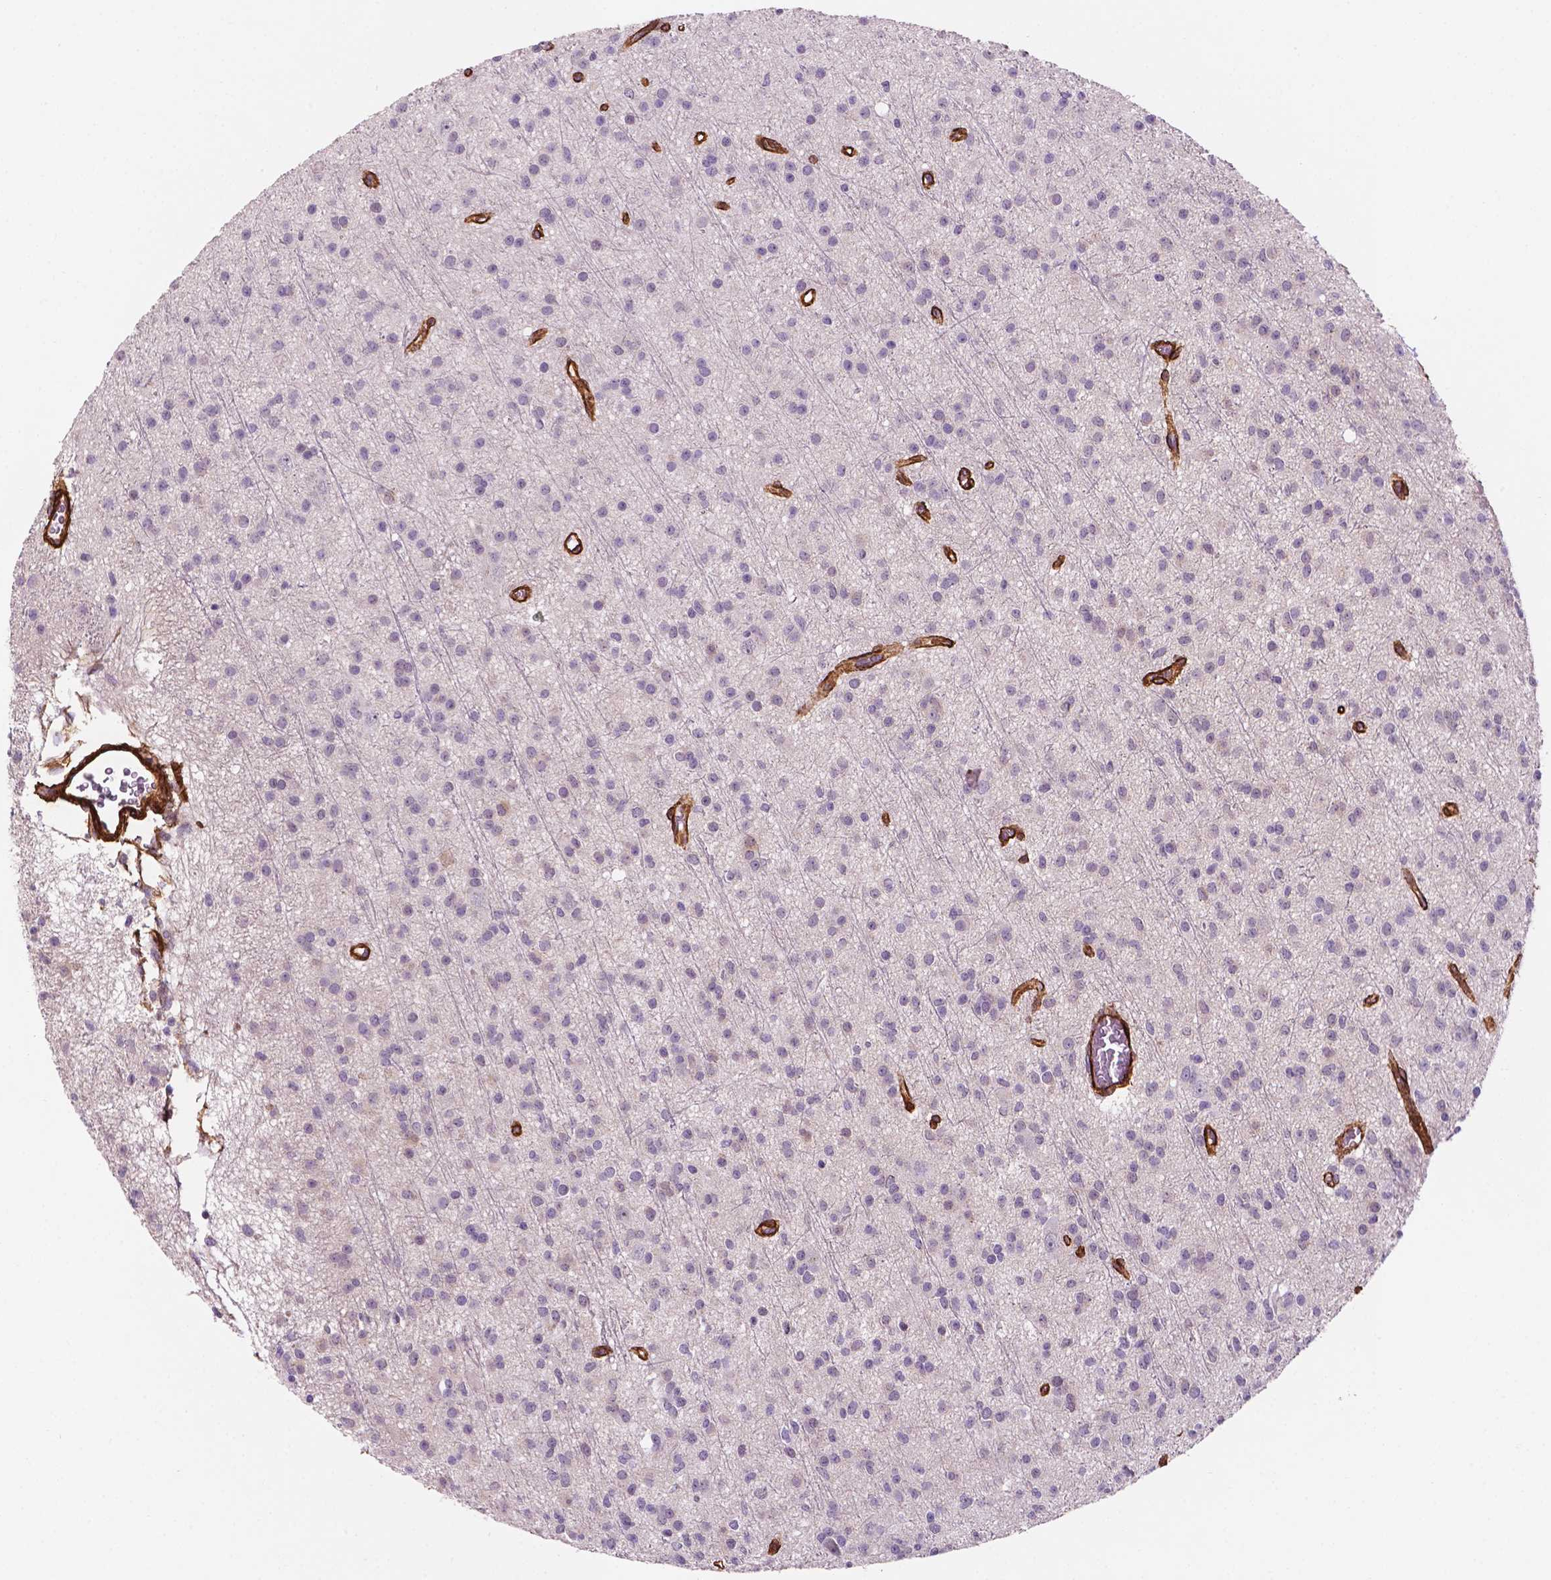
{"staining": {"intensity": "negative", "quantity": "none", "location": "none"}, "tissue": "glioma", "cell_type": "Tumor cells", "image_type": "cancer", "snomed": [{"axis": "morphology", "description": "Glioma, malignant, Low grade"}, {"axis": "topography", "description": "Brain"}], "caption": "The IHC histopathology image has no significant expression in tumor cells of malignant glioma (low-grade) tissue.", "gene": "EGFL8", "patient": {"sex": "male", "age": 27}}